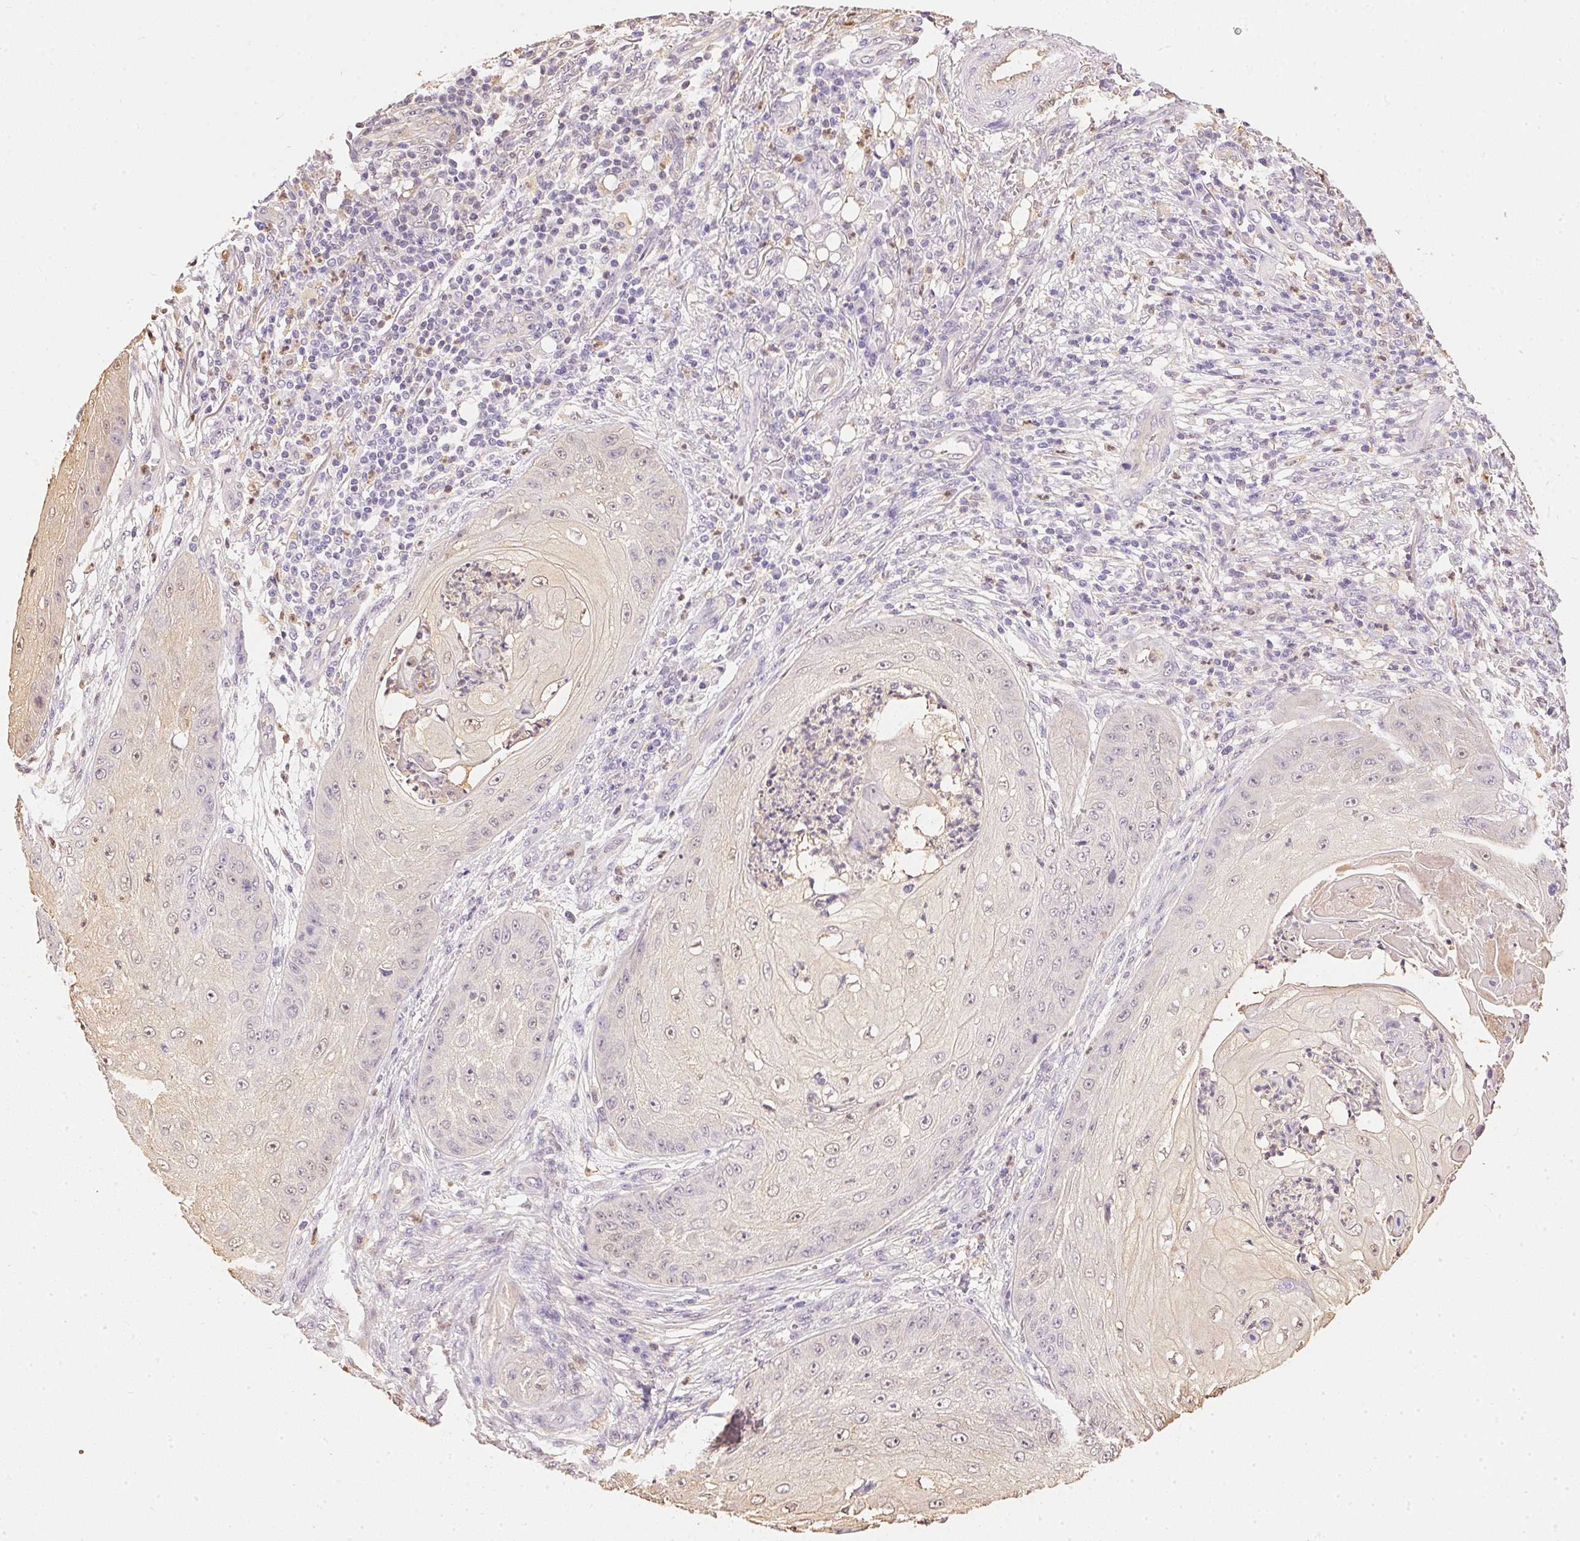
{"staining": {"intensity": "negative", "quantity": "none", "location": "none"}, "tissue": "skin cancer", "cell_type": "Tumor cells", "image_type": "cancer", "snomed": [{"axis": "morphology", "description": "Squamous cell carcinoma, NOS"}, {"axis": "topography", "description": "Skin"}], "caption": "Human squamous cell carcinoma (skin) stained for a protein using IHC shows no expression in tumor cells.", "gene": "S100A3", "patient": {"sex": "male", "age": 70}}